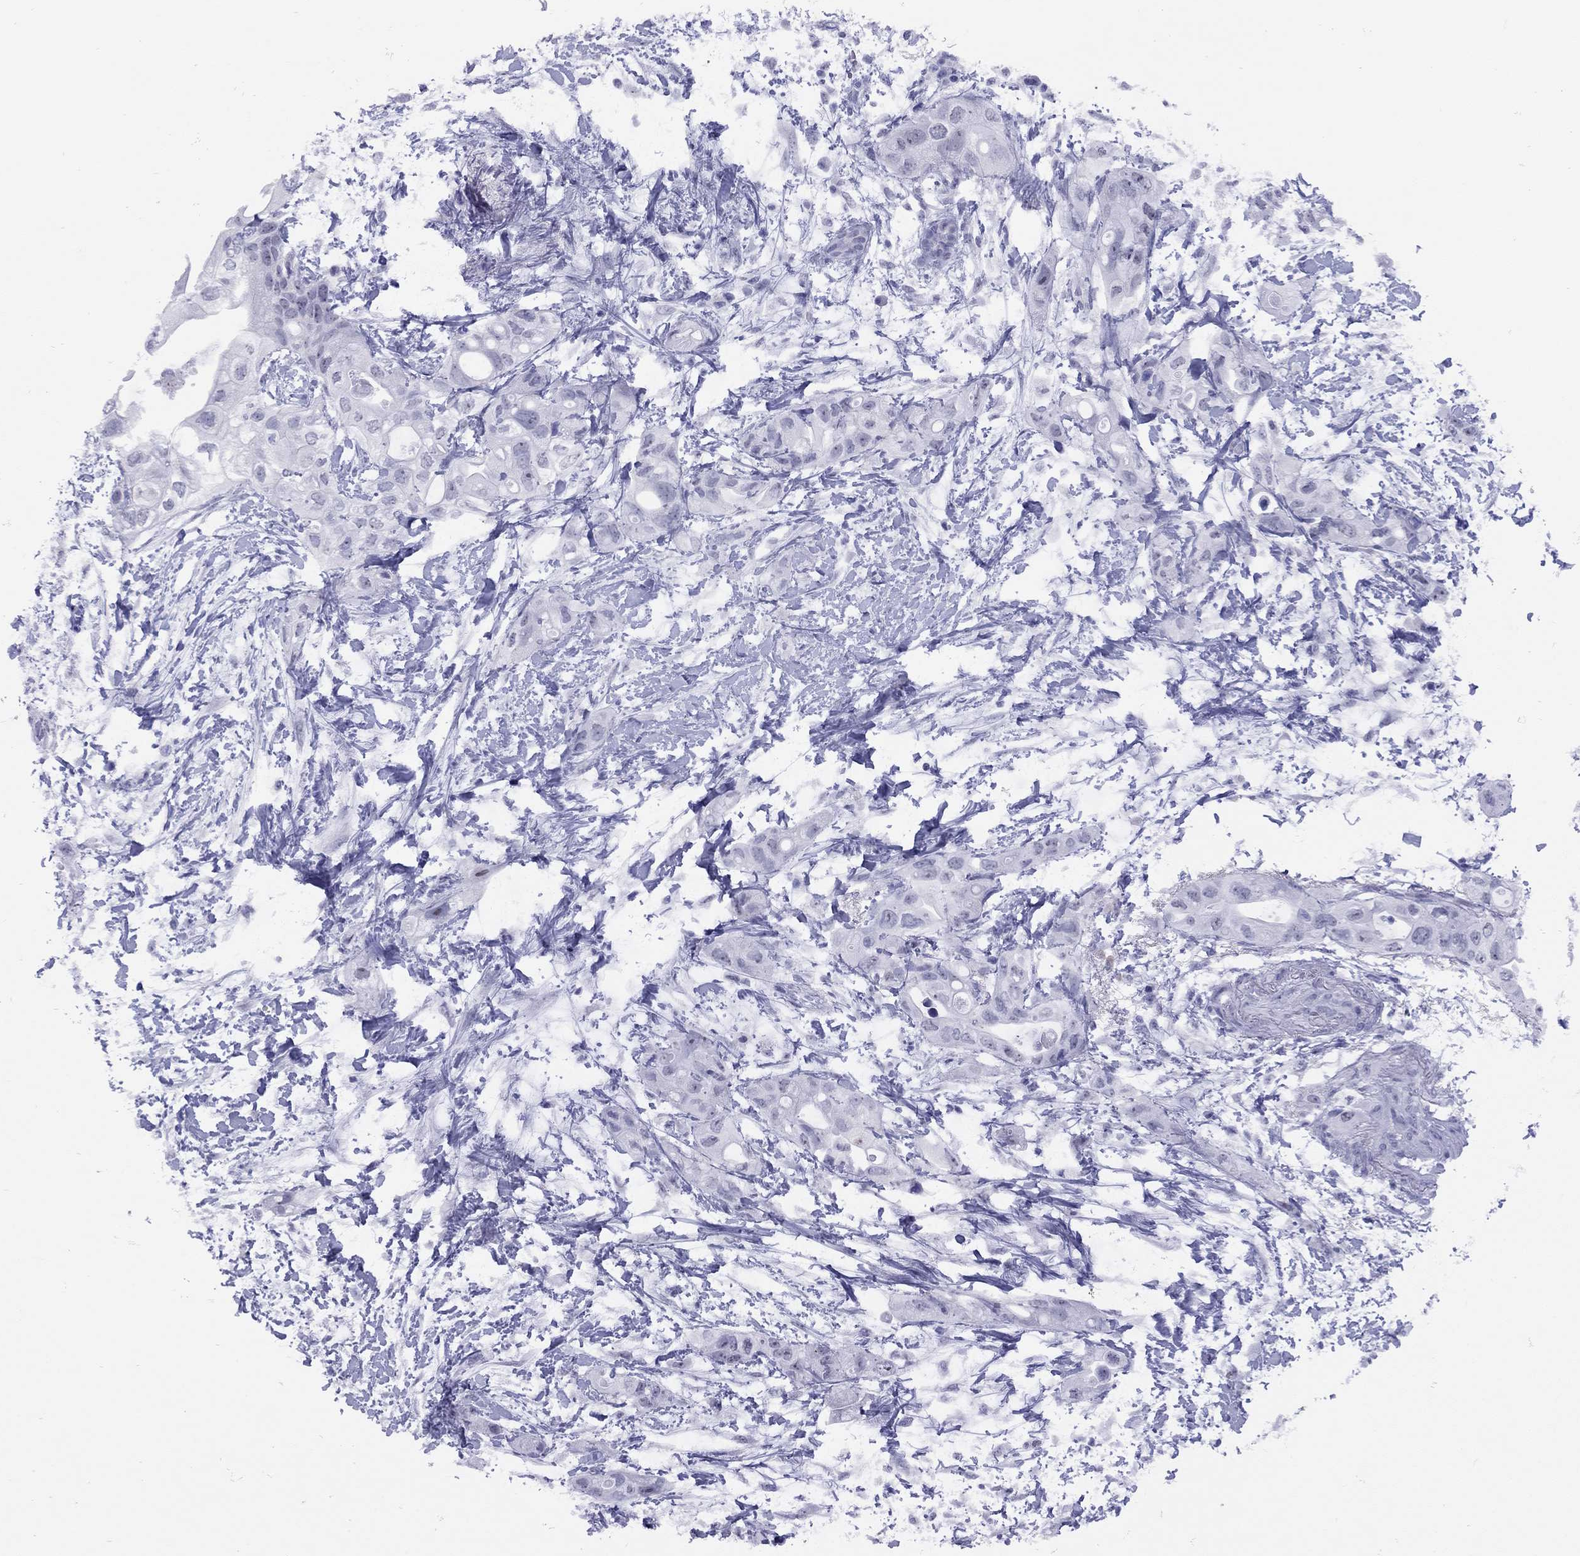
{"staining": {"intensity": "negative", "quantity": "none", "location": "none"}, "tissue": "pancreatic cancer", "cell_type": "Tumor cells", "image_type": "cancer", "snomed": [{"axis": "morphology", "description": "Adenocarcinoma, NOS"}, {"axis": "topography", "description": "Pancreas"}], "caption": "Tumor cells show no significant protein expression in pancreatic cancer.", "gene": "LYAR", "patient": {"sex": "female", "age": 72}}